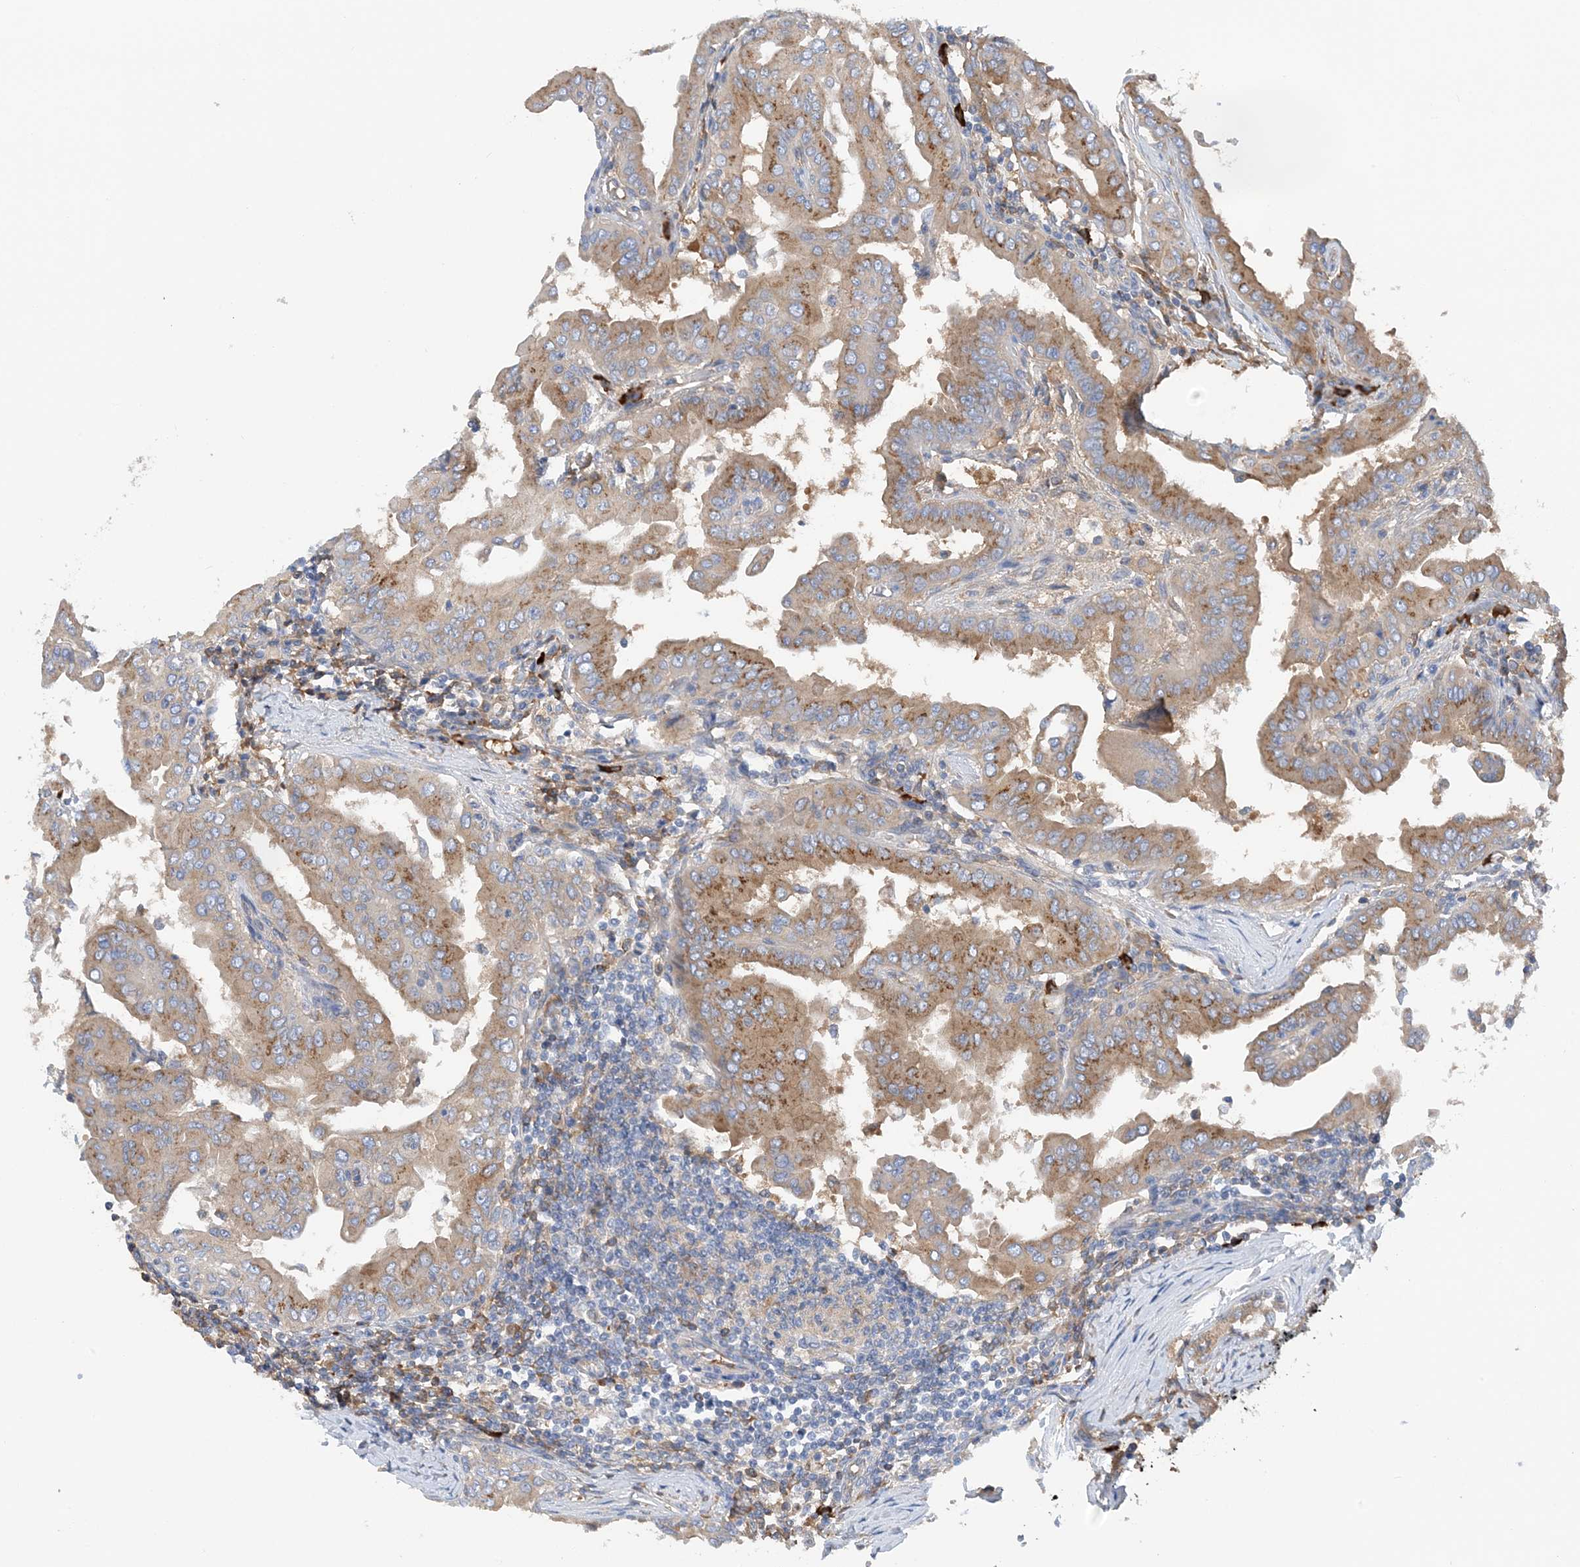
{"staining": {"intensity": "moderate", "quantity": ">75%", "location": "cytoplasmic/membranous"}, "tissue": "thyroid cancer", "cell_type": "Tumor cells", "image_type": "cancer", "snomed": [{"axis": "morphology", "description": "Papillary adenocarcinoma, NOS"}, {"axis": "topography", "description": "Thyroid gland"}], "caption": "Moderate cytoplasmic/membranous protein expression is seen in about >75% of tumor cells in thyroid papillary adenocarcinoma.", "gene": "SLC5A11", "patient": {"sex": "male", "age": 33}}